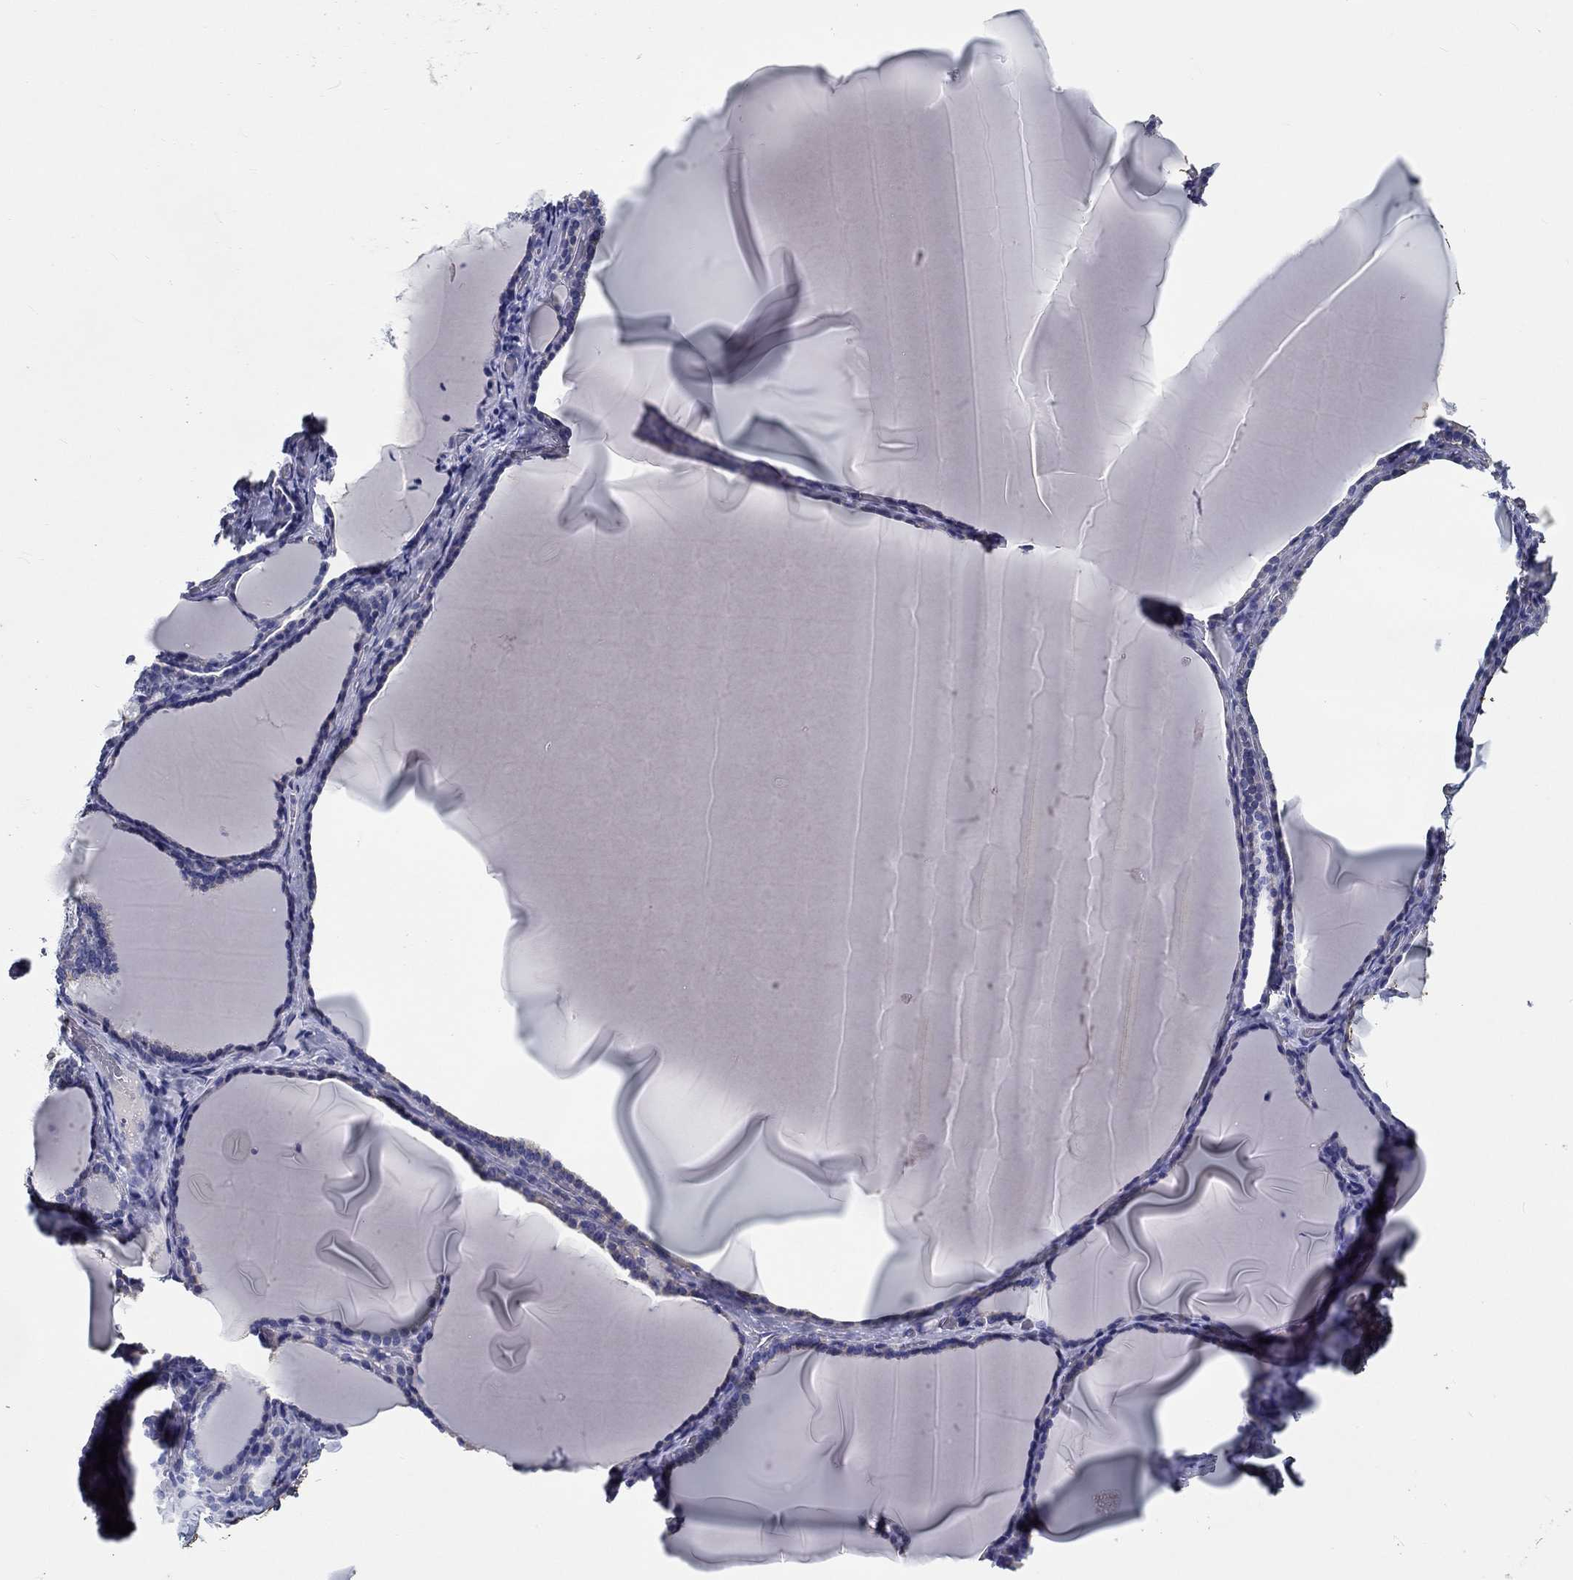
{"staining": {"intensity": "negative", "quantity": "none", "location": "none"}, "tissue": "thyroid gland", "cell_type": "Glandular cells", "image_type": "normal", "snomed": [{"axis": "morphology", "description": "Normal tissue, NOS"}, {"axis": "morphology", "description": "Hyperplasia, NOS"}, {"axis": "topography", "description": "Thyroid gland"}], "caption": "A high-resolution micrograph shows immunohistochemistry (IHC) staining of unremarkable thyroid gland, which demonstrates no significant positivity in glandular cells.", "gene": "MYBPC1", "patient": {"sex": "female", "age": 27}}